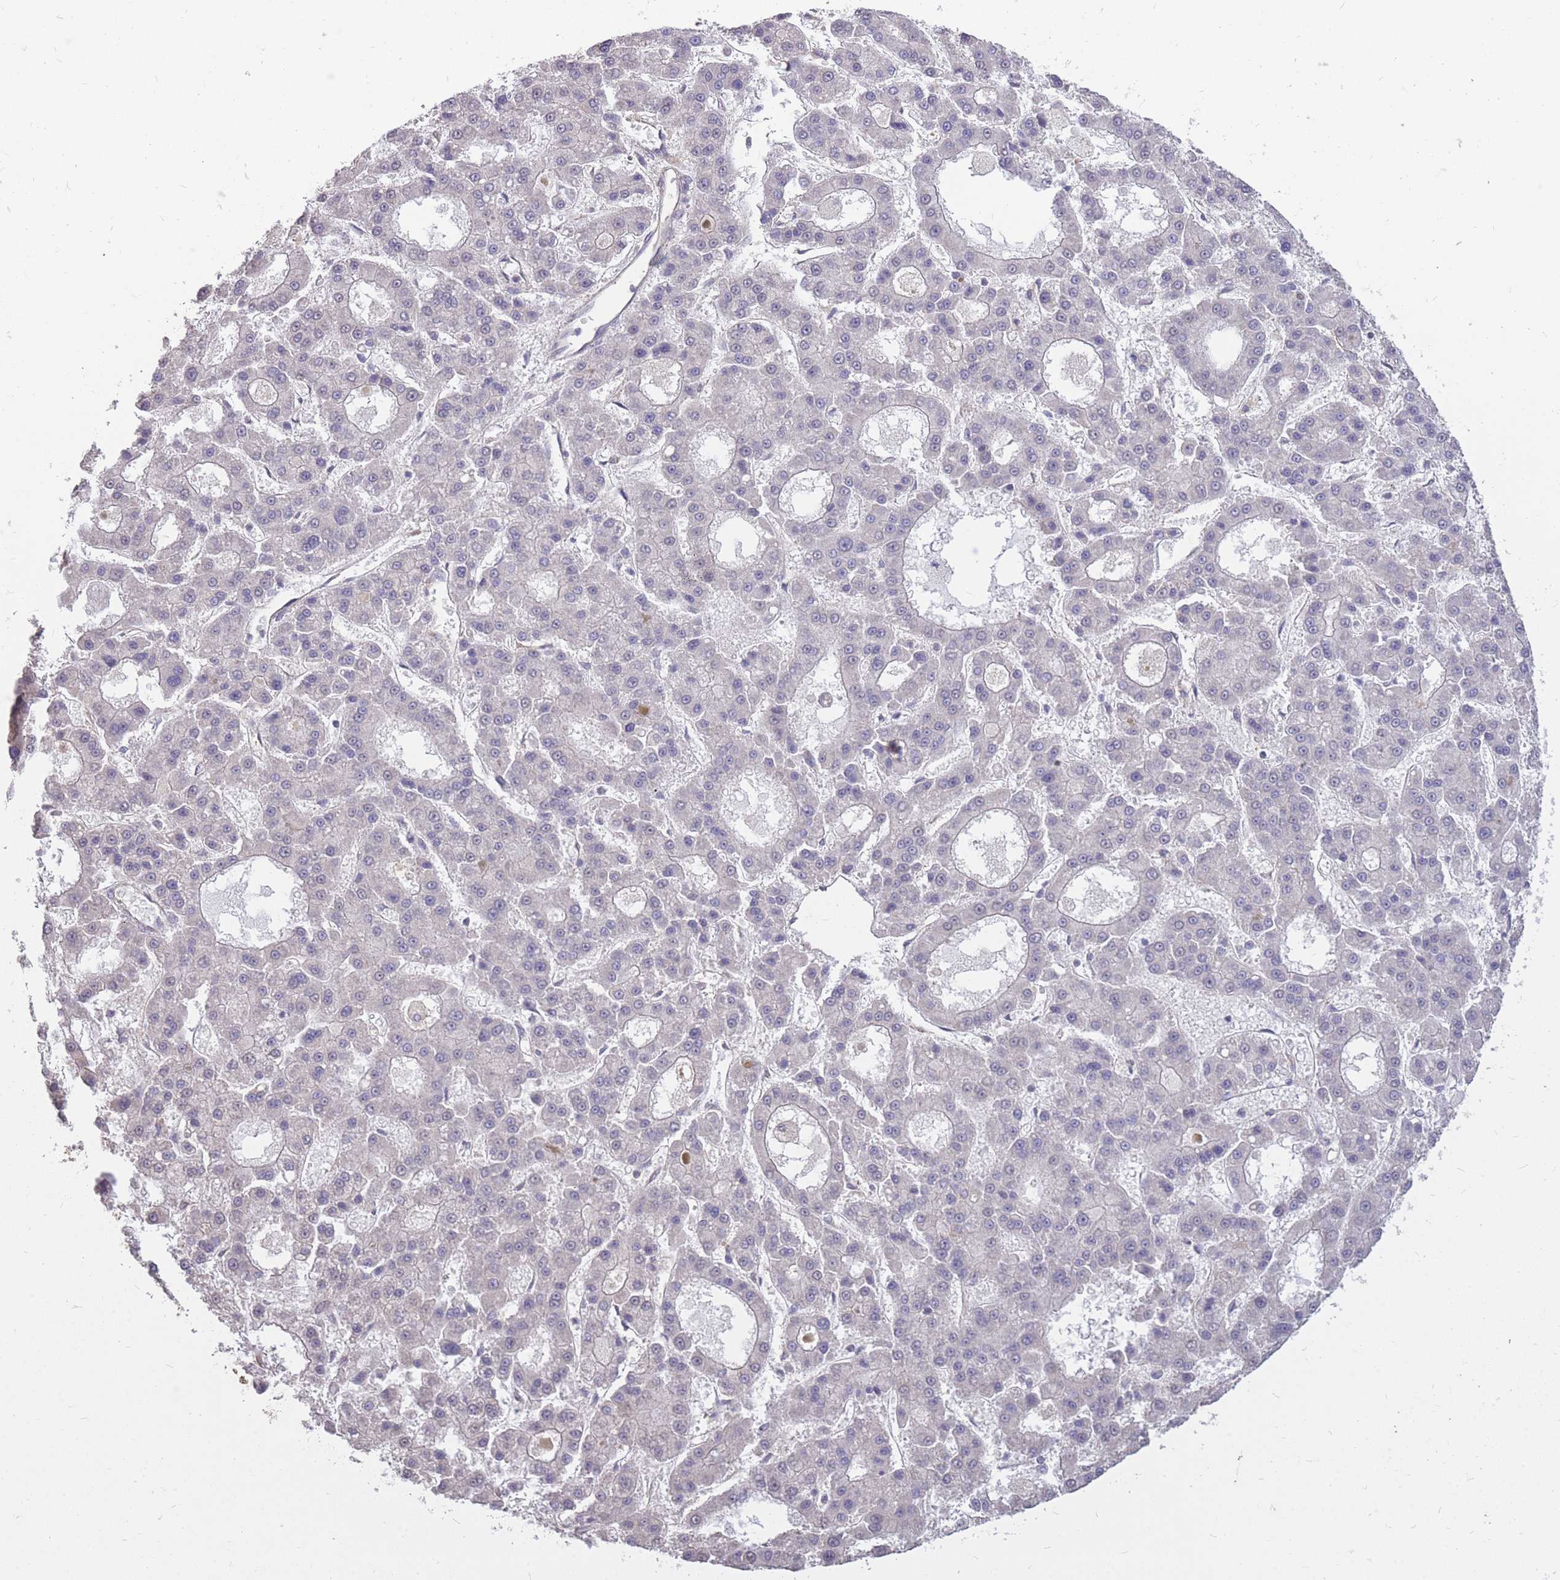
{"staining": {"intensity": "negative", "quantity": "none", "location": "none"}, "tissue": "liver cancer", "cell_type": "Tumor cells", "image_type": "cancer", "snomed": [{"axis": "morphology", "description": "Carcinoma, Hepatocellular, NOS"}, {"axis": "topography", "description": "Liver"}], "caption": "Protein analysis of liver cancer shows no significant staining in tumor cells.", "gene": "DYNC1LI2", "patient": {"sex": "male", "age": 70}}